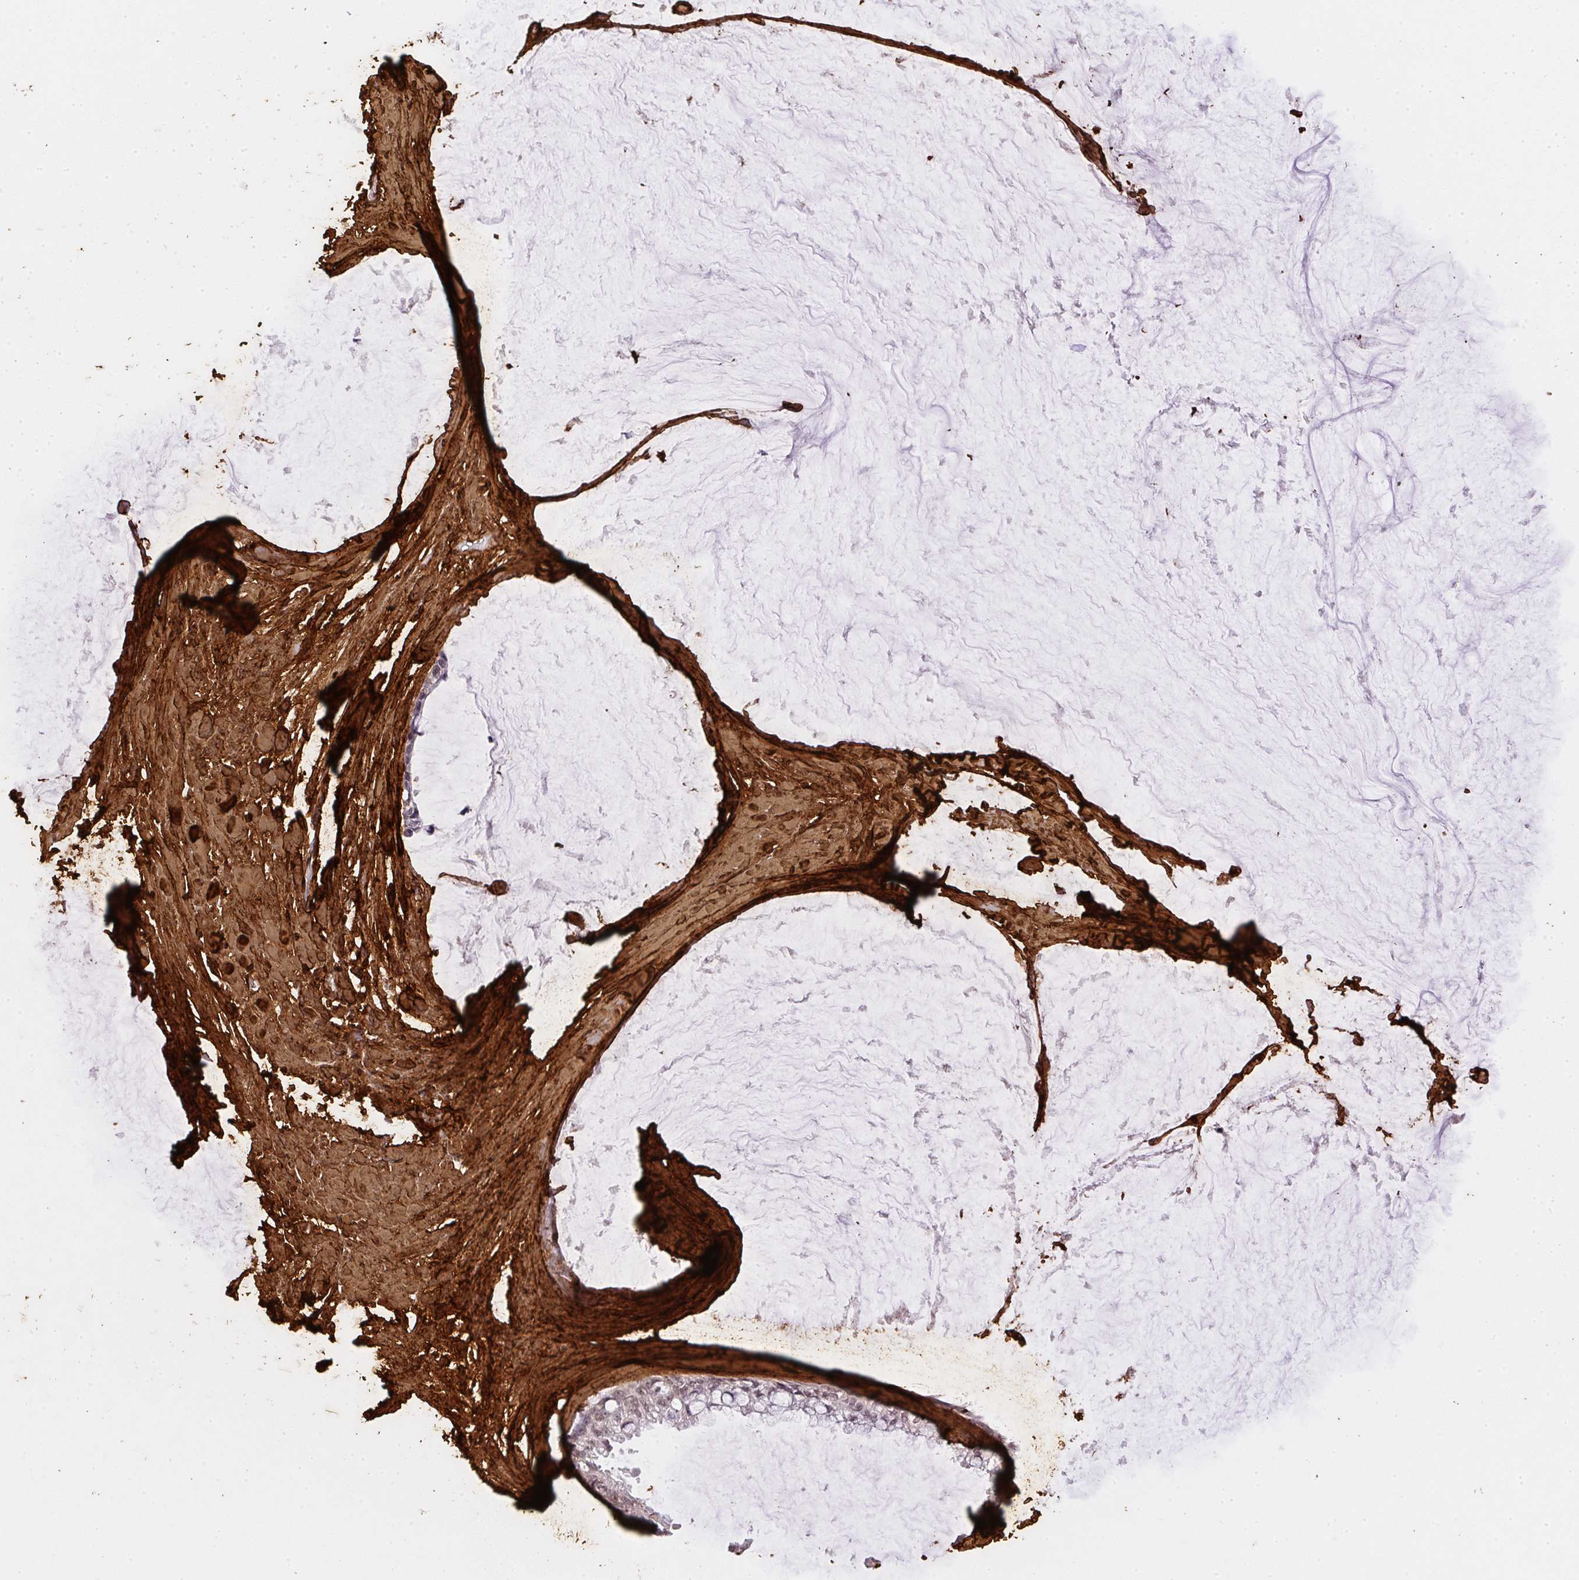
{"staining": {"intensity": "negative", "quantity": "none", "location": "none"}, "tissue": "ovarian cancer", "cell_type": "Tumor cells", "image_type": "cancer", "snomed": [{"axis": "morphology", "description": "Cystadenocarcinoma, mucinous, NOS"}, {"axis": "topography", "description": "Ovary"}], "caption": "Mucinous cystadenocarcinoma (ovarian) was stained to show a protein in brown. There is no significant staining in tumor cells.", "gene": "COL3A1", "patient": {"sex": "female", "age": 39}}